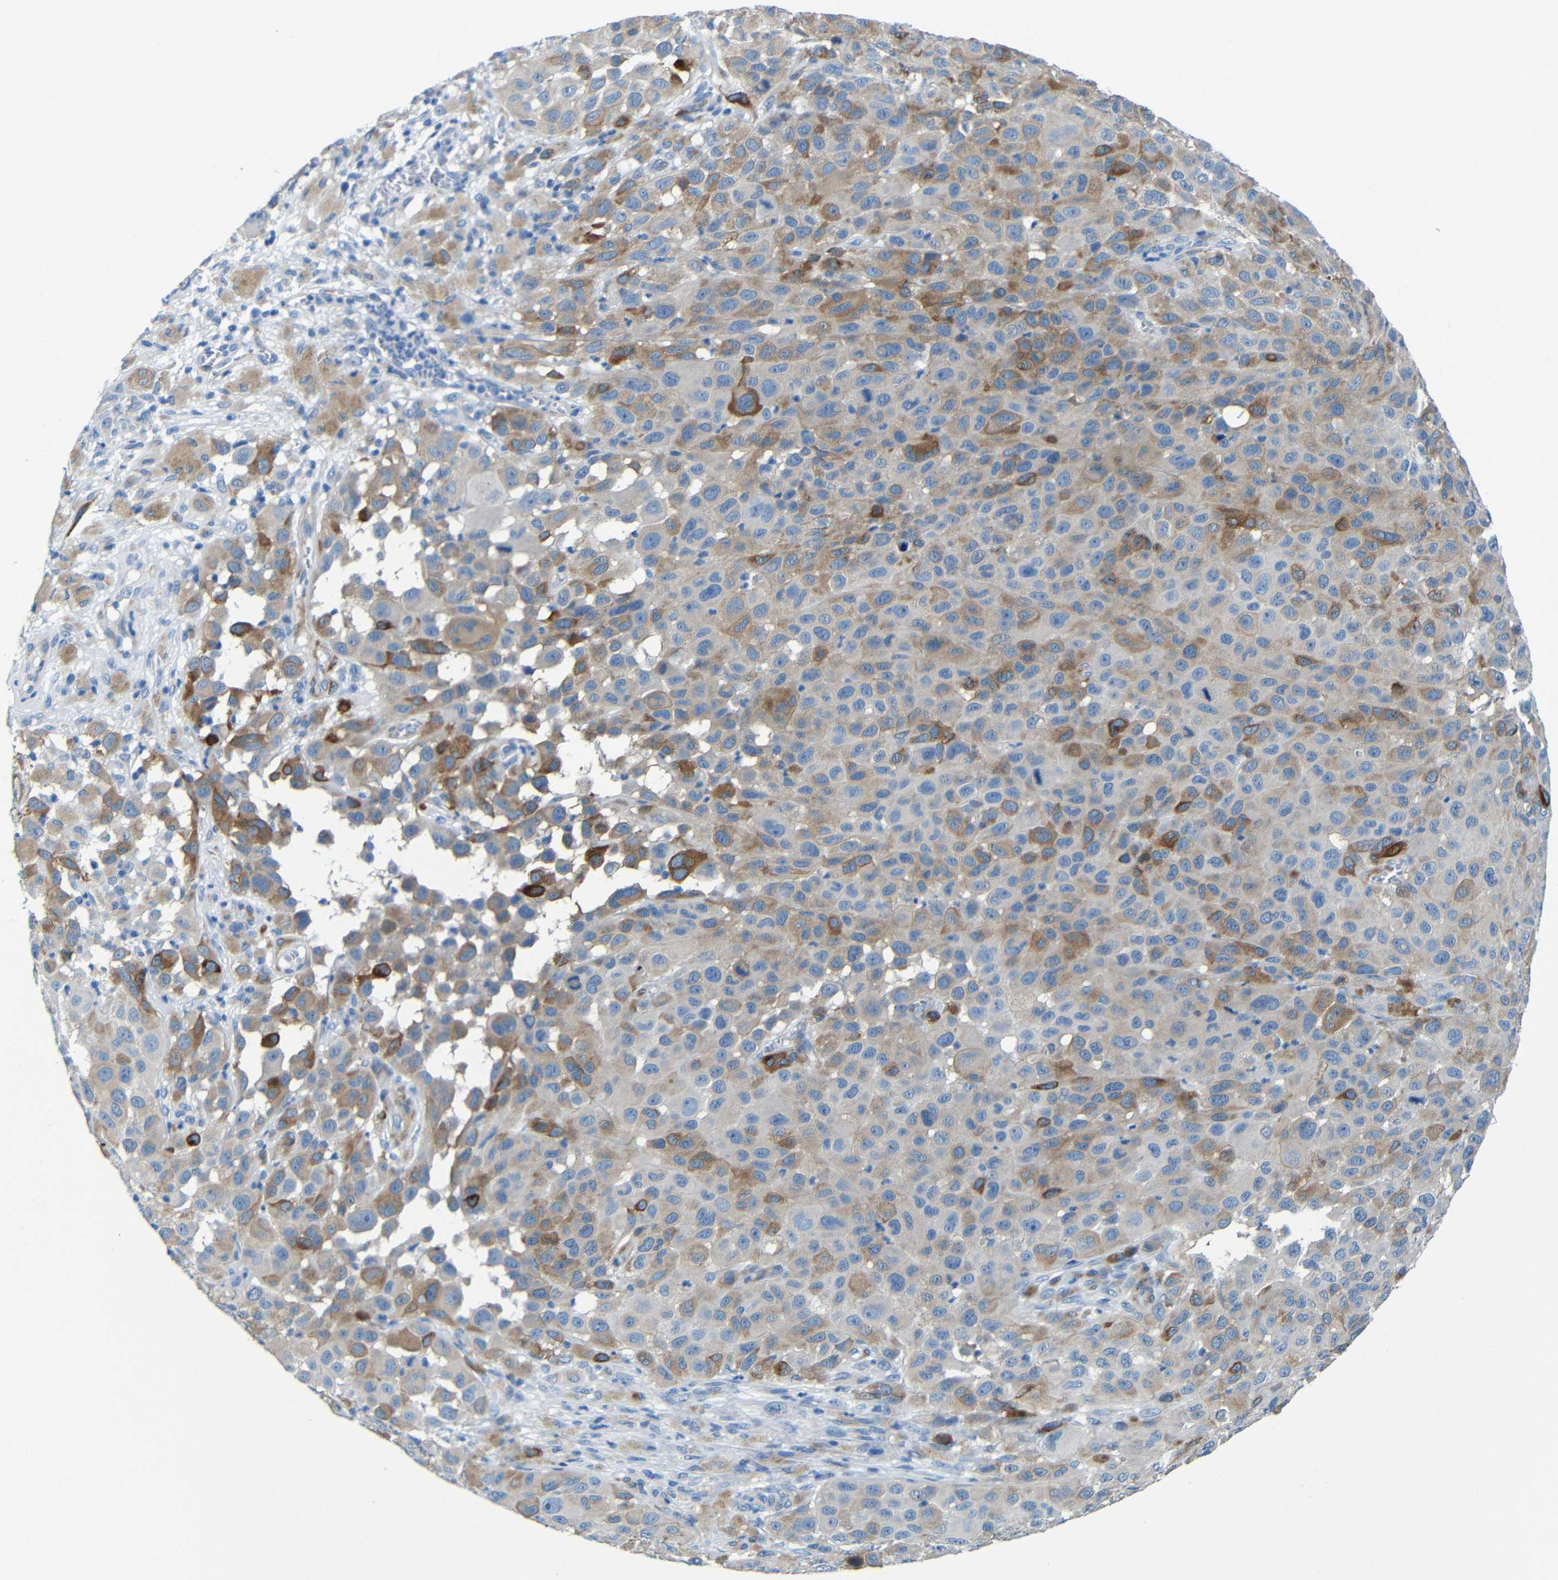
{"staining": {"intensity": "moderate", "quantity": "25%-75%", "location": "cytoplasmic/membranous"}, "tissue": "melanoma", "cell_type": "Tumor cells", "image_type": "cancer", "snomed": [{"axis": "morphology", "description": "Malignant melanoma, NOS"}, {"axis": "topography", "description": "Skin"}], "caption": "This image reveals melanoma stained with immunohistochemistry (IHC) to label a protein in brown. The cytoplasmic/membranous of tumor cells show moderate positivity for the protein. Nuclei are counter-stained blue.", "gene": "MAP2", "patient": {"sex": "male", "age": 96}}